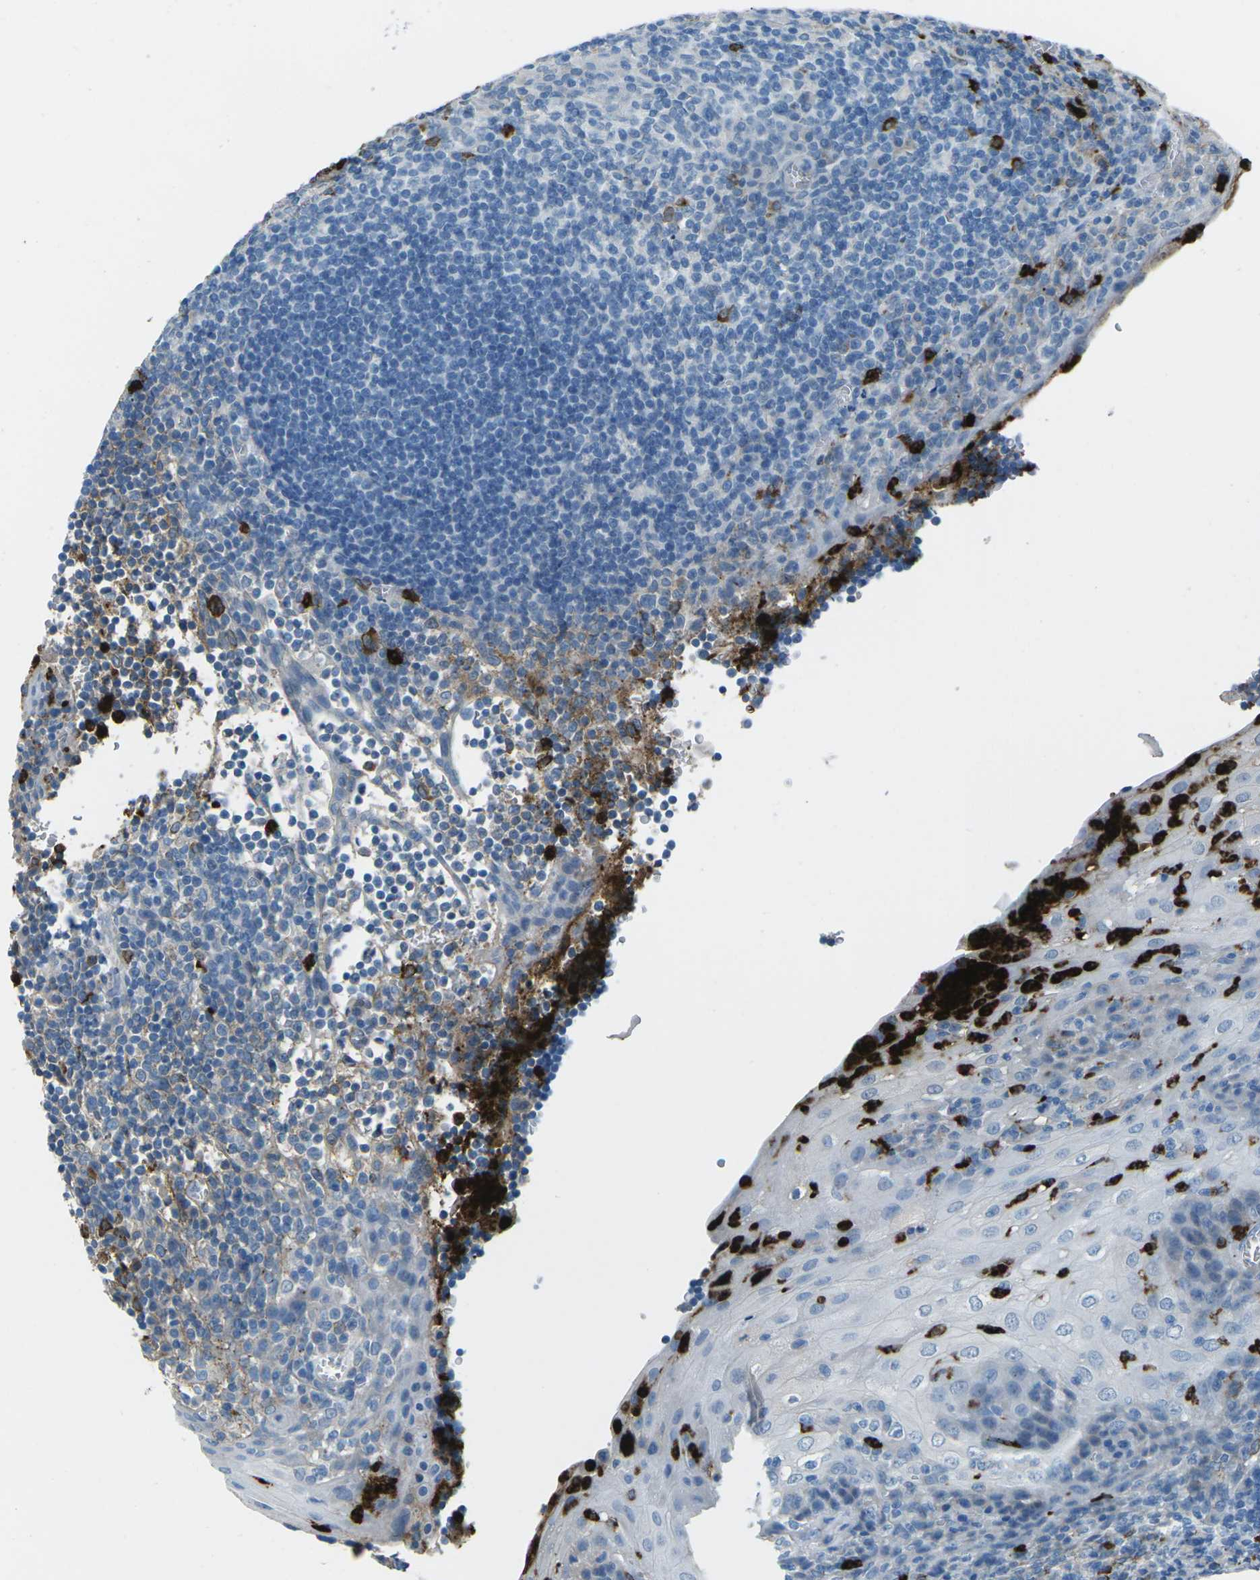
{"staining": {"intensity": "negative", "quantity": "none", "location": "none"}, "tissue": "tonsil", "cell_type": "Germinal center cells", "image_type": "normal", "snomed": [{"axis": "morphology", "description": "Normal tissue, NOS"}, {"axis": "topography", "description": "Tonsil"}], "caption": "An image of human tonsil is negative for staining in germinal center cells. (Immunohistochemistry (ihc), brightfield microscopy, high magnification).", "gene": "FCN1", "patient": {"sex": "male", "age": 37}}